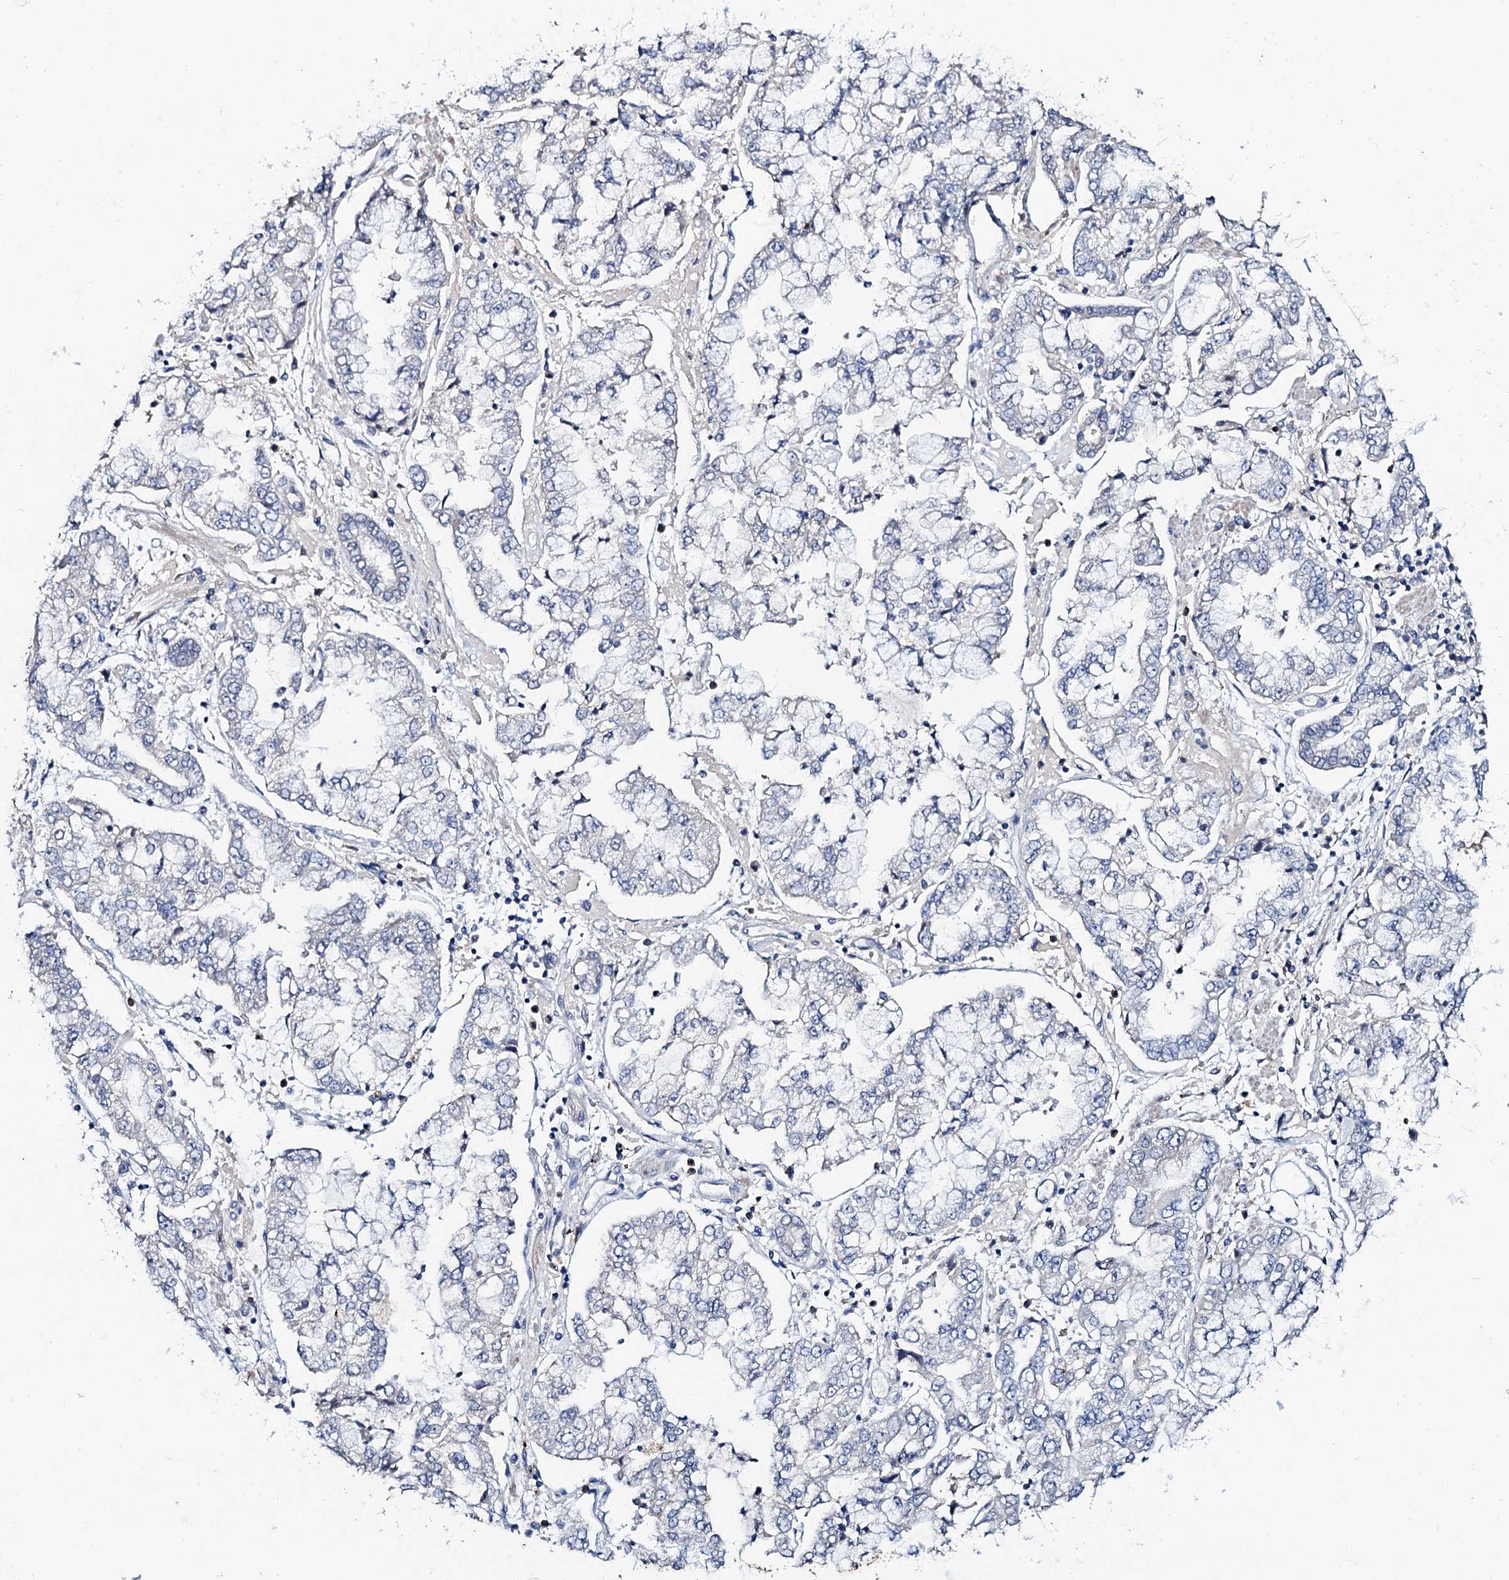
{"staining": {"intensity": "negative", "quantity": "none", "location": "none"}, "tissue": "stomach cancer", "cell_type": "Tumor cells", "image_type": "cancer", "snomed": [{"axis": "morphology", "description": "Adenocarcinoma, NOS"}, {"axis": "topography", "description": "Stomach"}], "caption": "This is an immunohistochemistry photomicrograph of human stomach adenocarcinoma. There is no expression in tumor cells.", "gene": "TMEM39B", "patient": {"sex": "male", "age": 76}}